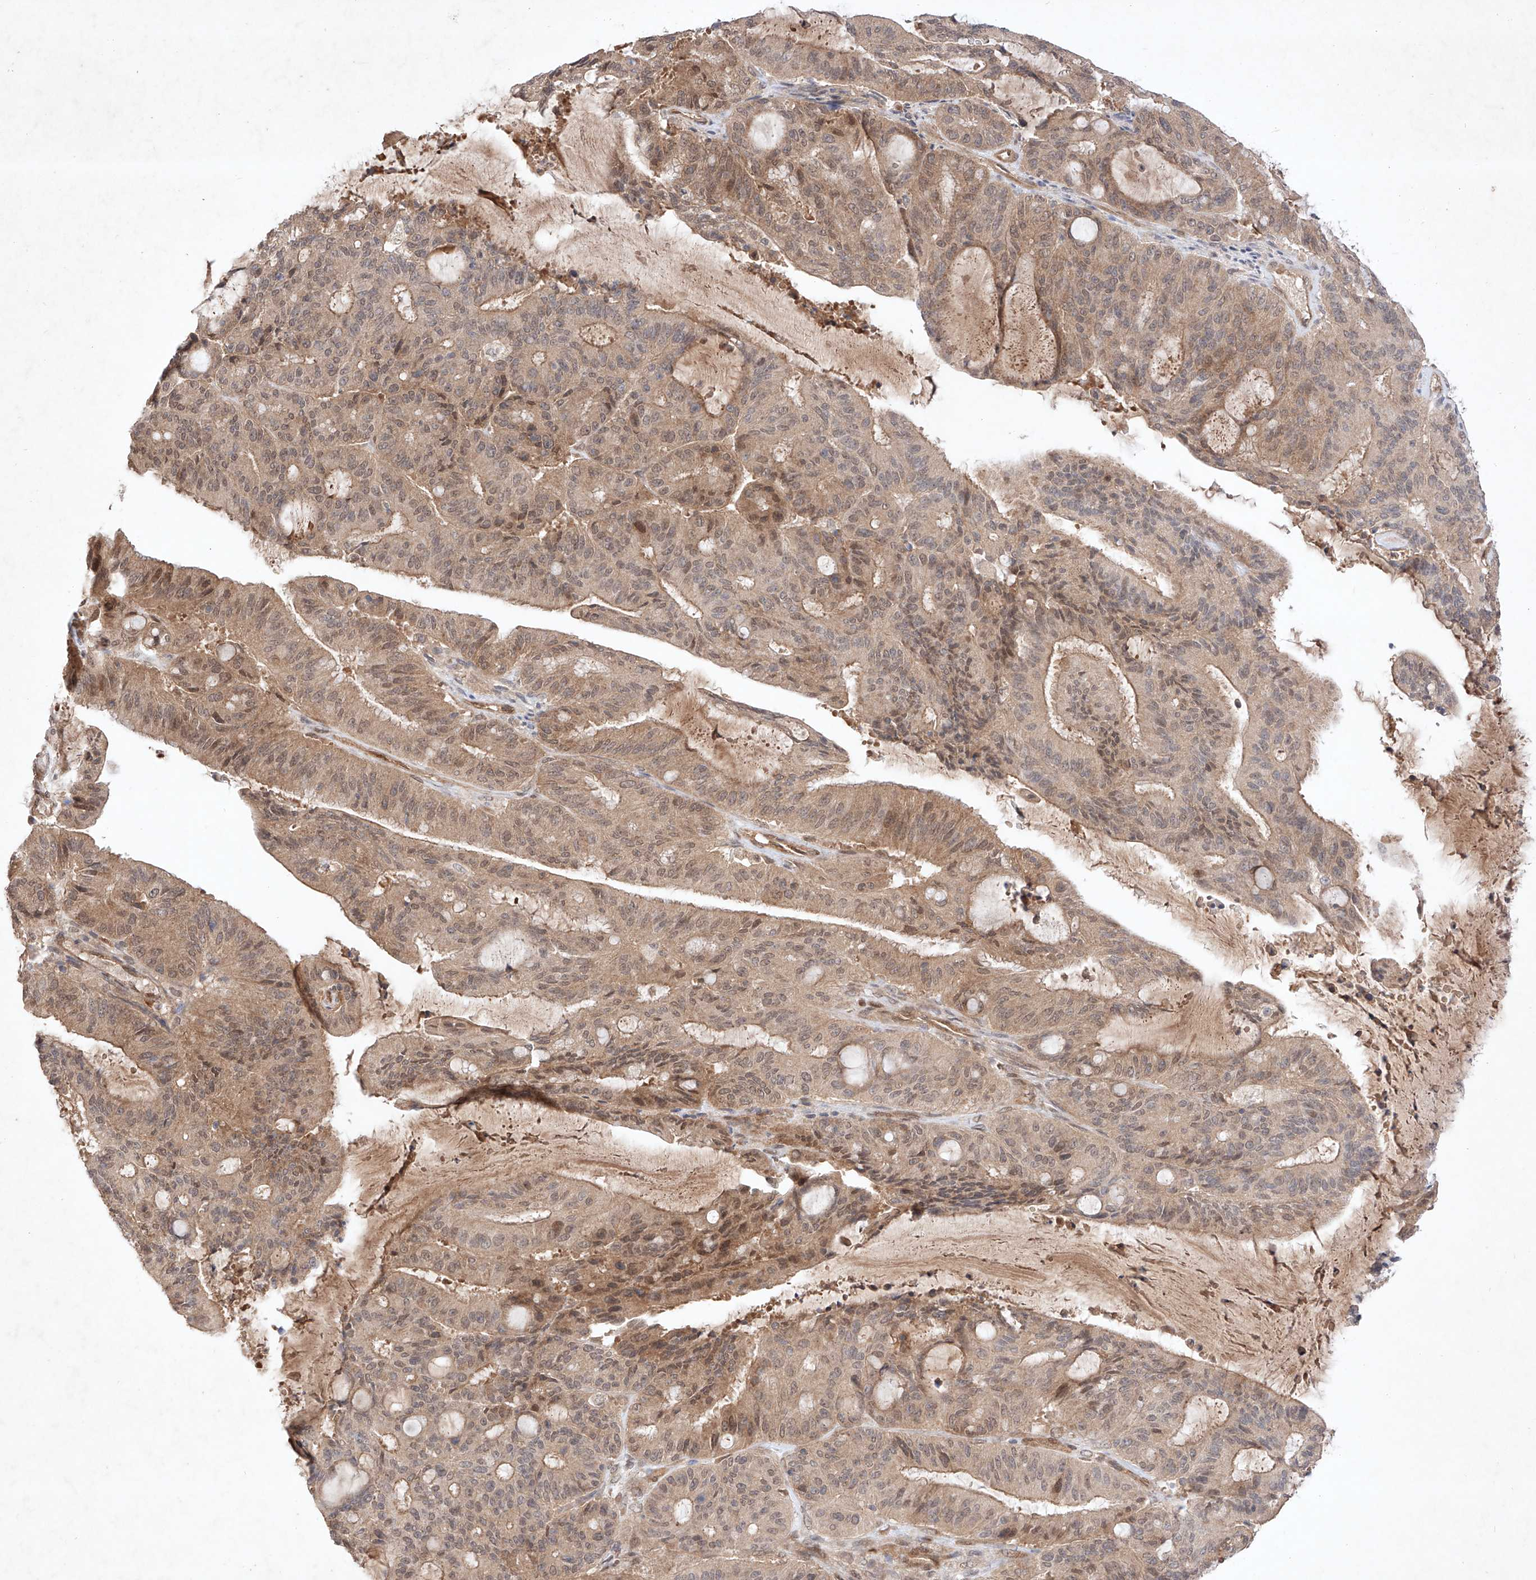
{"staining": {"intensity": "moderate", "quantity": "25%-75%", "location": "cytoplasmic/membranous,nuclear"}, "tissue": "liver cancer", "cell_type": "Tumor cells", "image_type": "cancer", "snomed": [{"axis": "morphology", "description": "Normal tissue, NOS"}, {"axis": "morphology", "description": "Cholangiocarcinoma"}, {"axis": "topography", "description": "Liver"}, {"axis": "topography", "description": "Peripheral nerve tissue"}], "caption": "Immunohistochemical staining of liver cholangiocarcinoma reveals moderate cytoplasmic/membranous and nuclear protein expression in approximately 25%-75% of tumor cells. The protein is stained brown, and the nuclei are stained in blue (DAB IHC with brightfield microscopy, high magnification).", "gene": "ZNF124", "patient": {"sex": "female", "age": 73}}